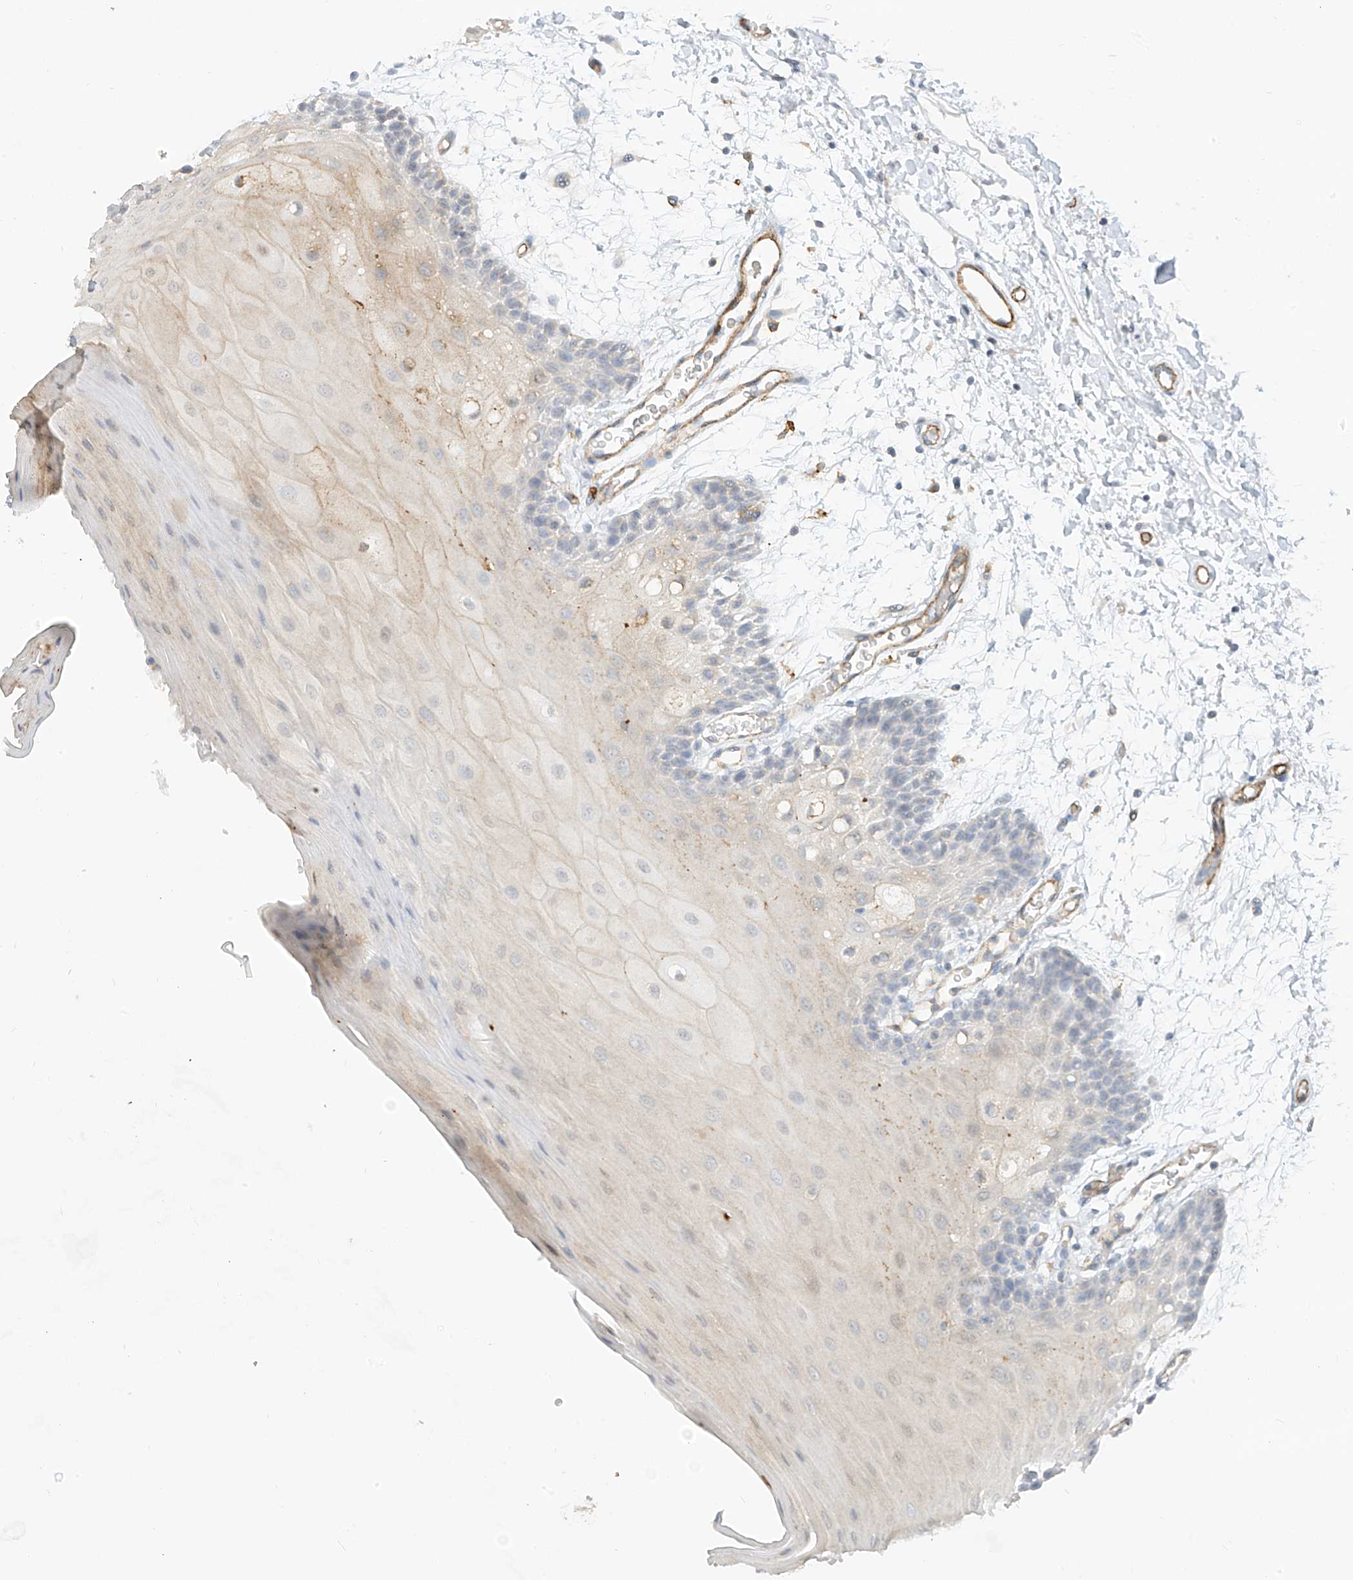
{"staining": {"intensity": "weak", "quantity": "<25%", "location": "nuclear"}, "tissue": "oral mucosa", "cell_type": "Squamous epithelial cells", "image_type": "normal", "snomed": [{"axis": "morphology", "description": "Normal tissue, NOS"}, {"axis": "topography", "description": "Skeletal muscle"}, {"axis": "topography", "description": "Oral tissue"}, {"axis": "topography", "description": "Salivary gland"}, {"axis": "topography", "description": "Peripheral nerve tissue"}], "caption": "Squamous epithelial cells are negative for brown protein staining in benign oral mucosa. (IHC, brightfield microscopy, high magnification).", "gene": "C2orf42", "patient": {"sex": "male", "age": 54}}